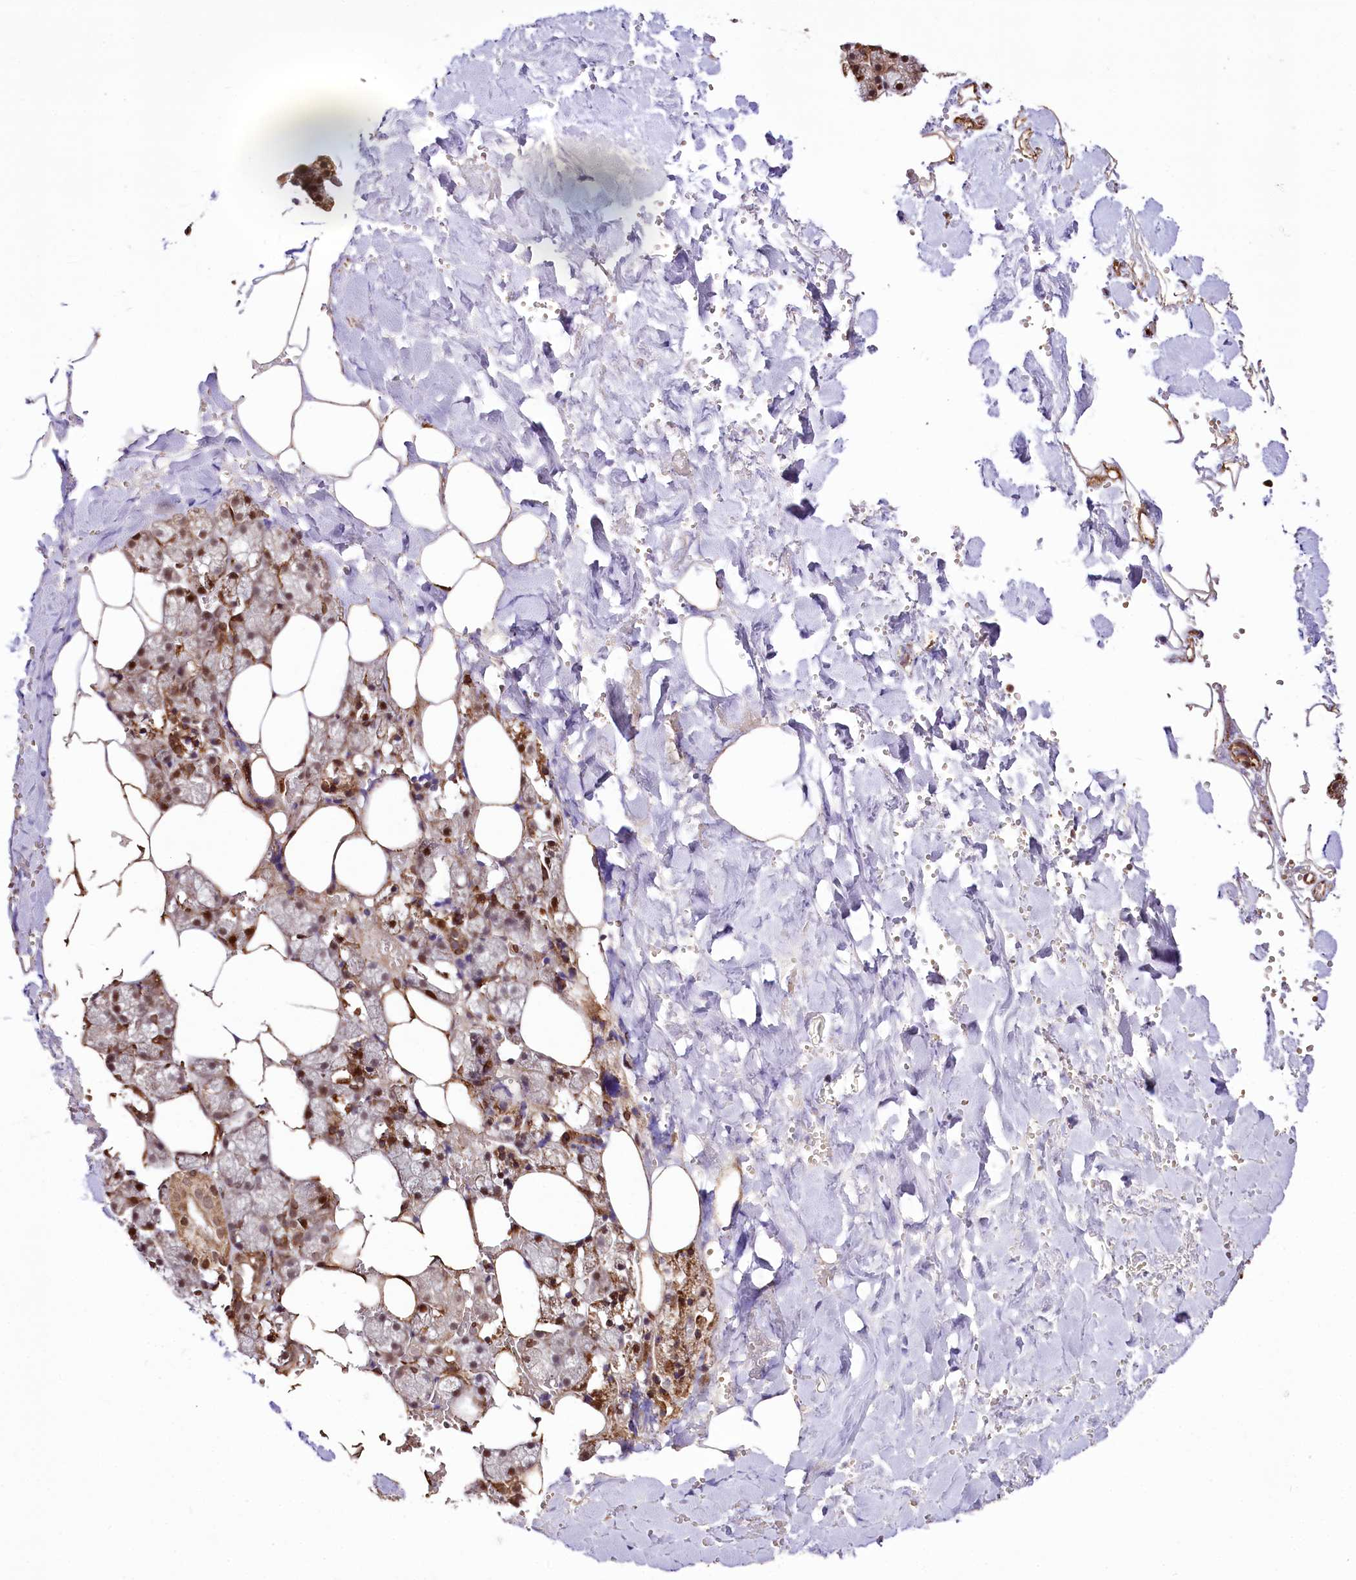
{"staining": {"intensity": "moderate", "quantity": "25%-75%", "location": "cytoplasmic/membranous,nuclear"}, "tissue": "salivary gland", "cell_type": "Glandular cells", "image_type": "normal", "snomed": [{"axis": "morphology", "description": "Normal tissue, NOS"}, {"axis": "topography", "description": "Salivary gland"}], "caption": "Immunohistochemical staining of unremarkable salivary gland exhibits medium levels of moderate cytoplasmic/membranous,nuclear positivity in about 25%-75% of glandular cells. The staining was performed using DAB to visualize the protein expression in brown, while the nuclei were stained in blue with hematoxylin (Magnification: 20x).", "gene": "CUTC", "patient": {"sex": "male", "age": 62}}